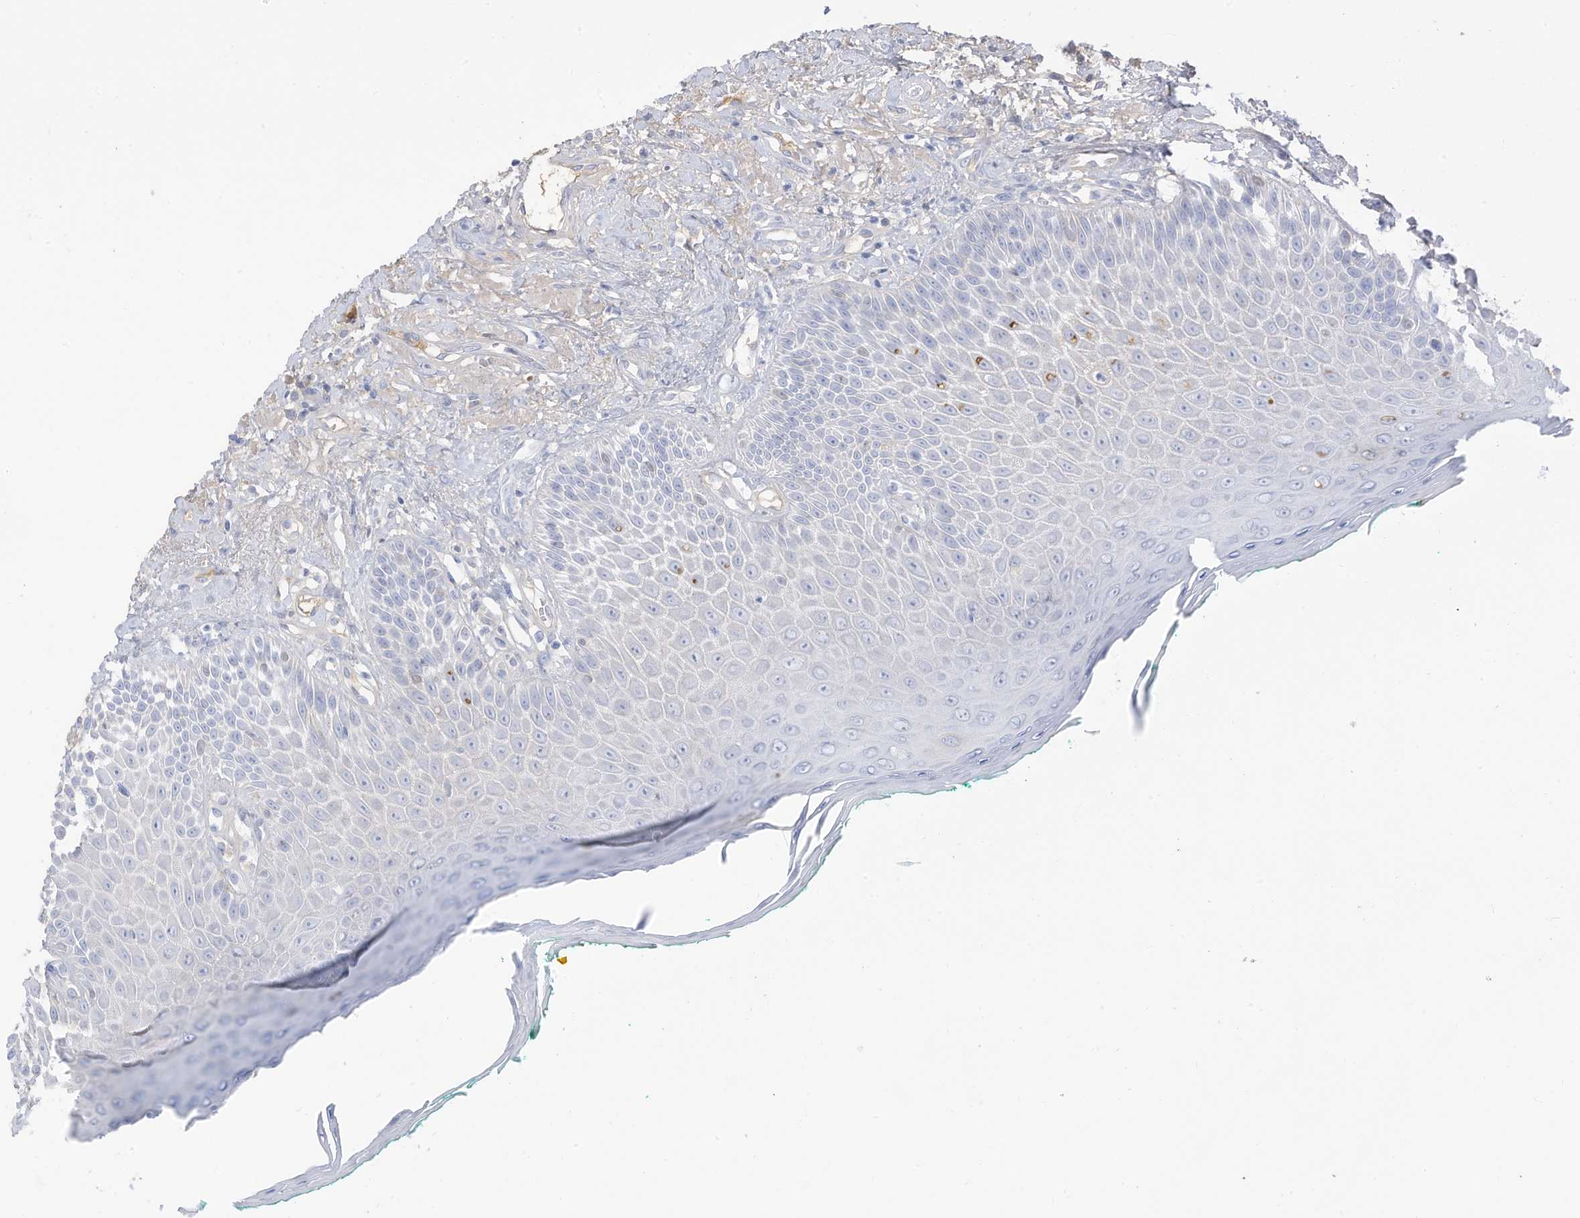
{"staining": {"intensity": "weak", "quantity": "<25%", "location": "cytoplasmic/membranous"}, "tissue": "oral mucosa", "cell_type": "Squamous epithelial cells", "image_type": "normal", "snomed": [{"axis": "morphology", "description": "Normal tissue, NOS"}, {"axis": "topography", "description": "Oral tissue"}], "caption": "IHC histopathology image of benign oral mucosa stained for a protein (brown), which demonstrates no positivity in squamous epithelial cells.", "gene": "HSD17B13", "patient": {"sex": "female", "age": 70}}